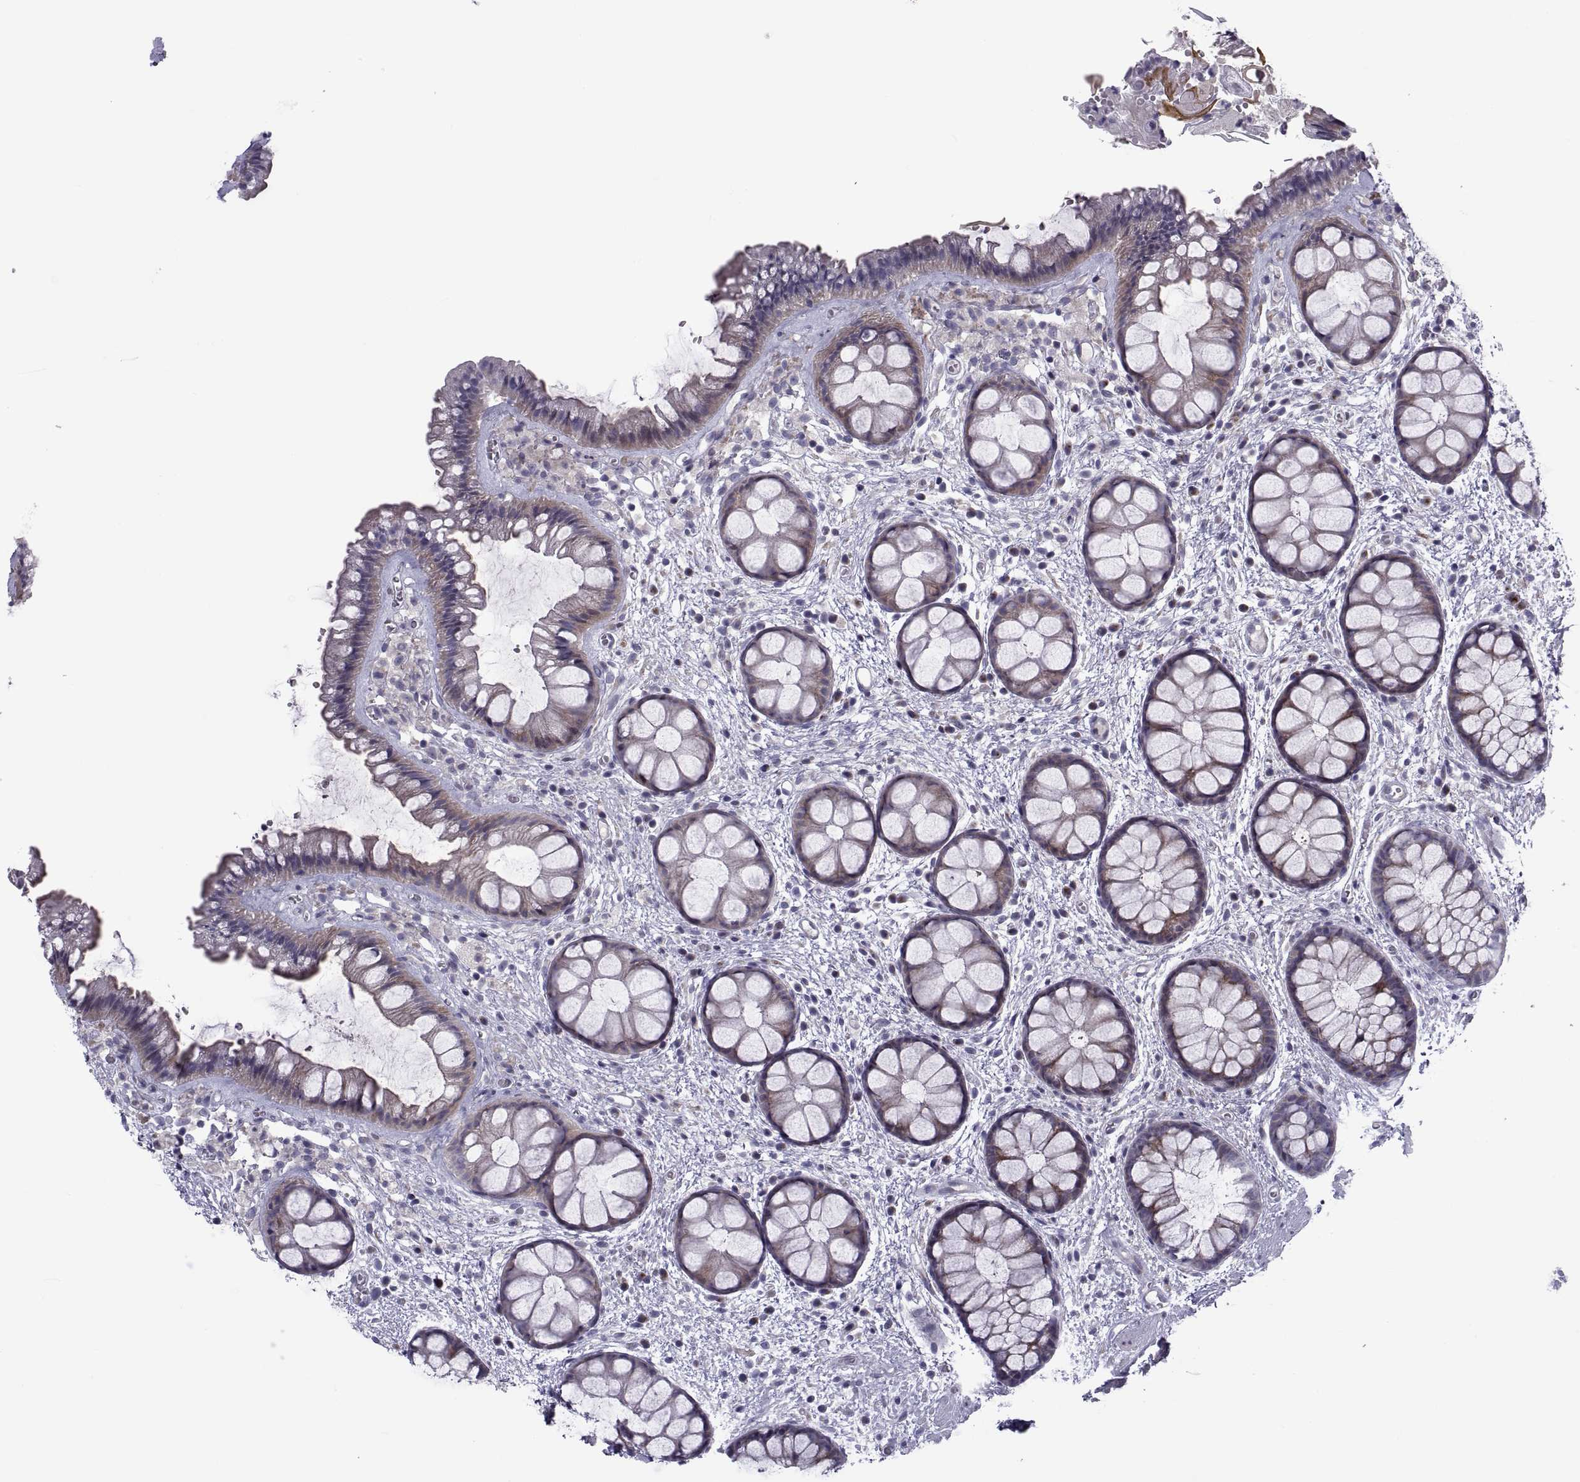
{"staining": {"intensity": "moderate", "quantity": "25%-75%", "location": "cytoplasmic/membranous"}, "tissue": "rectum", "cell_type": "Glandular cells", "image_type": "normal", "snomed": [{"axis": "morphology", "description": "Normal tissue, NOS"}, {"axis": "topography", "description": "Rectum"}], "caption": "A medium amount of moderate cytoplasmic/membranous positivity is present in about 25%-75% of glandular cells in normal rectum. (DAB IHC with brightfield microscopy, high magnification).", "gene": "TMEM158", "patient": {"sex": "female", "age": 62}}